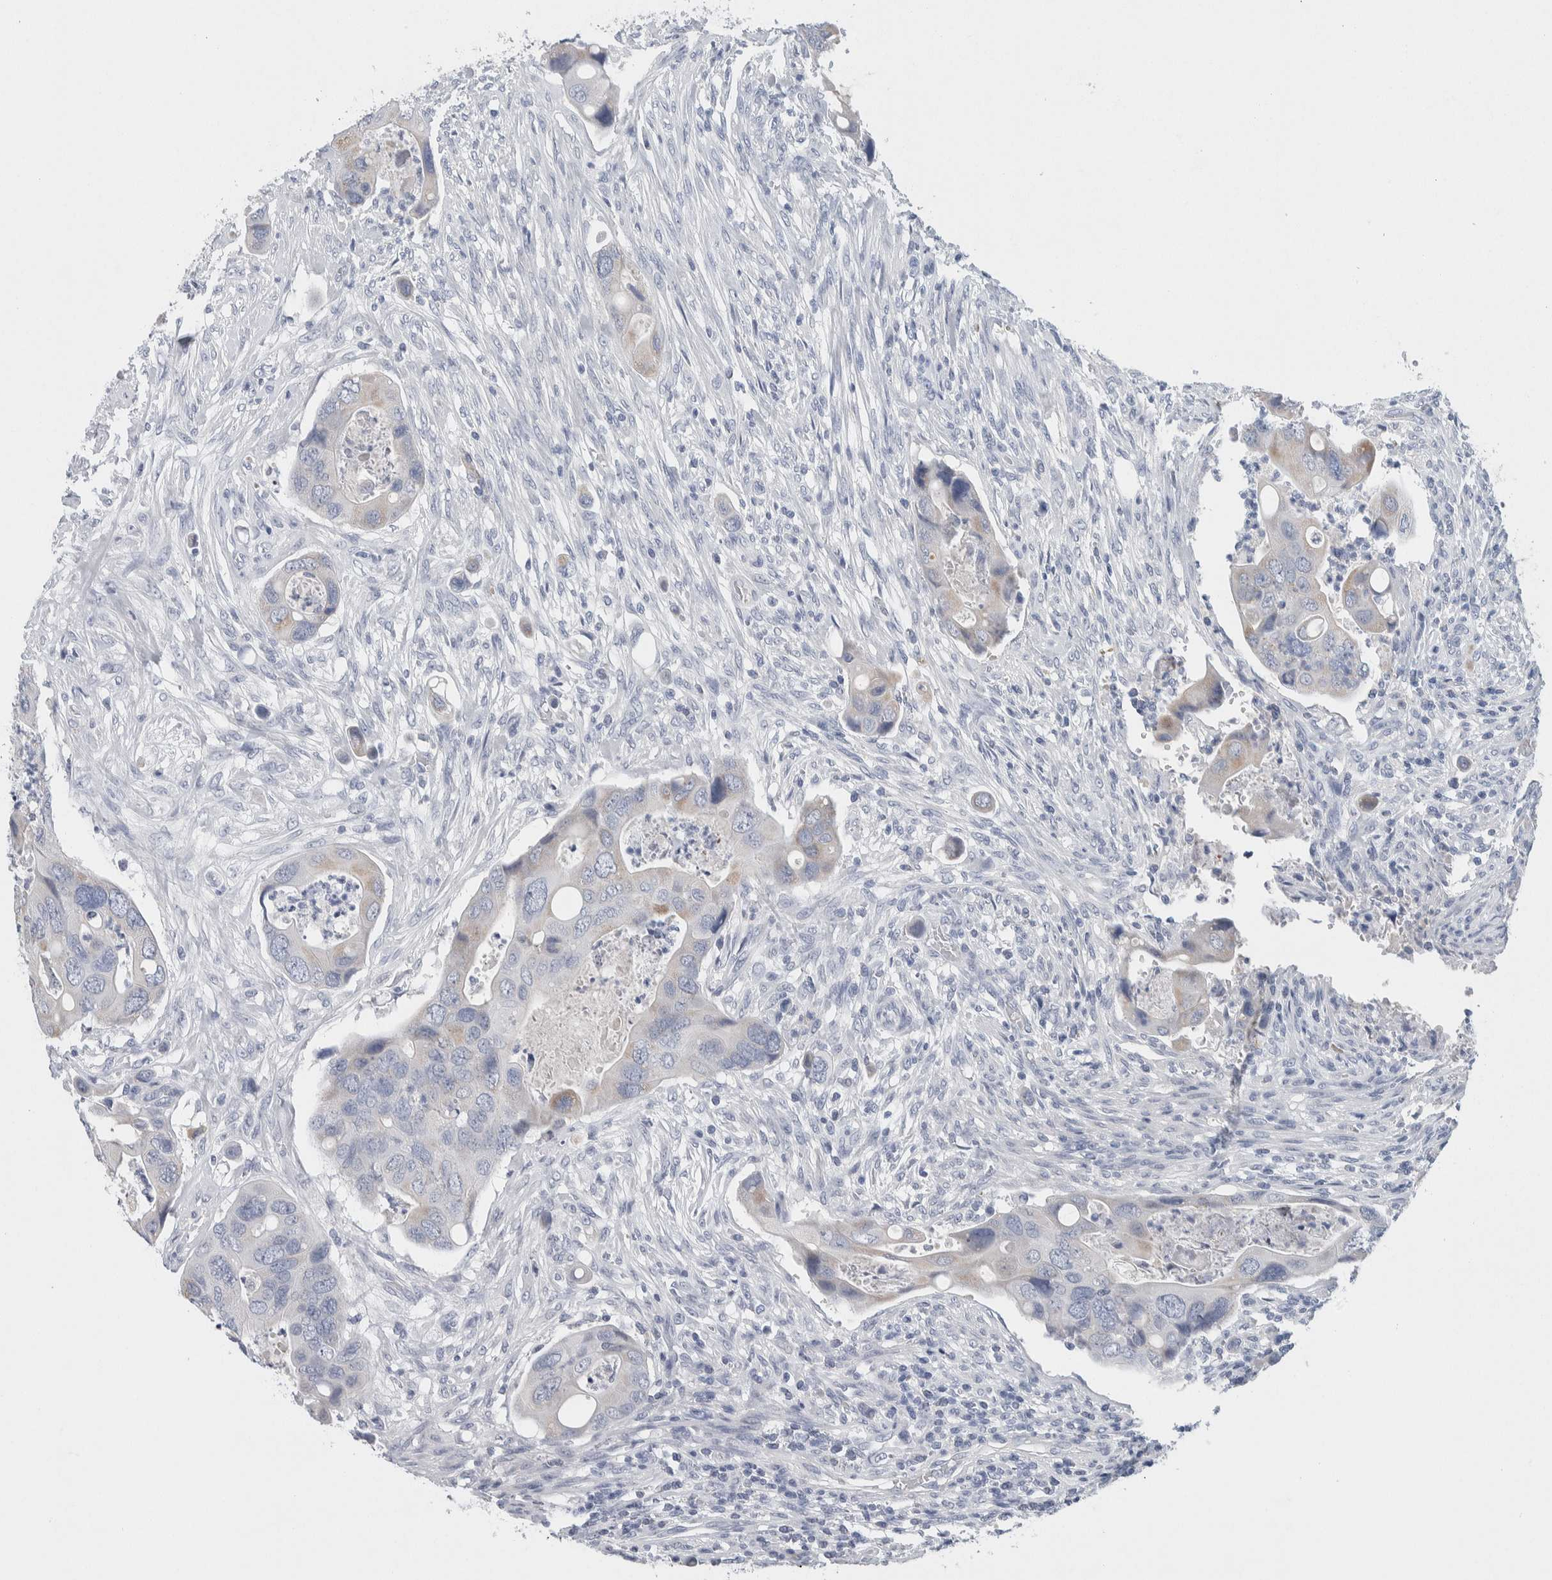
{"staining": {"intensity": "negative", "quantity": "none", "location": "none"}, "tissue": "colorectal cancer", "cell_type": "Tumor cells", "image_type": "cancer", "snomed": [{"axis": "morphology", "description": "Adenocarcinoma, NOS"}, {"axis": "topography", "description": "Rectum"}], "caption": "Colorectal cancer (adenocarcinoma) was stained to show a protein in brown. There is no significant staining in tumor cells.", "gene": "SCN2A", "patient": {"sex": "female", "age": 57}}